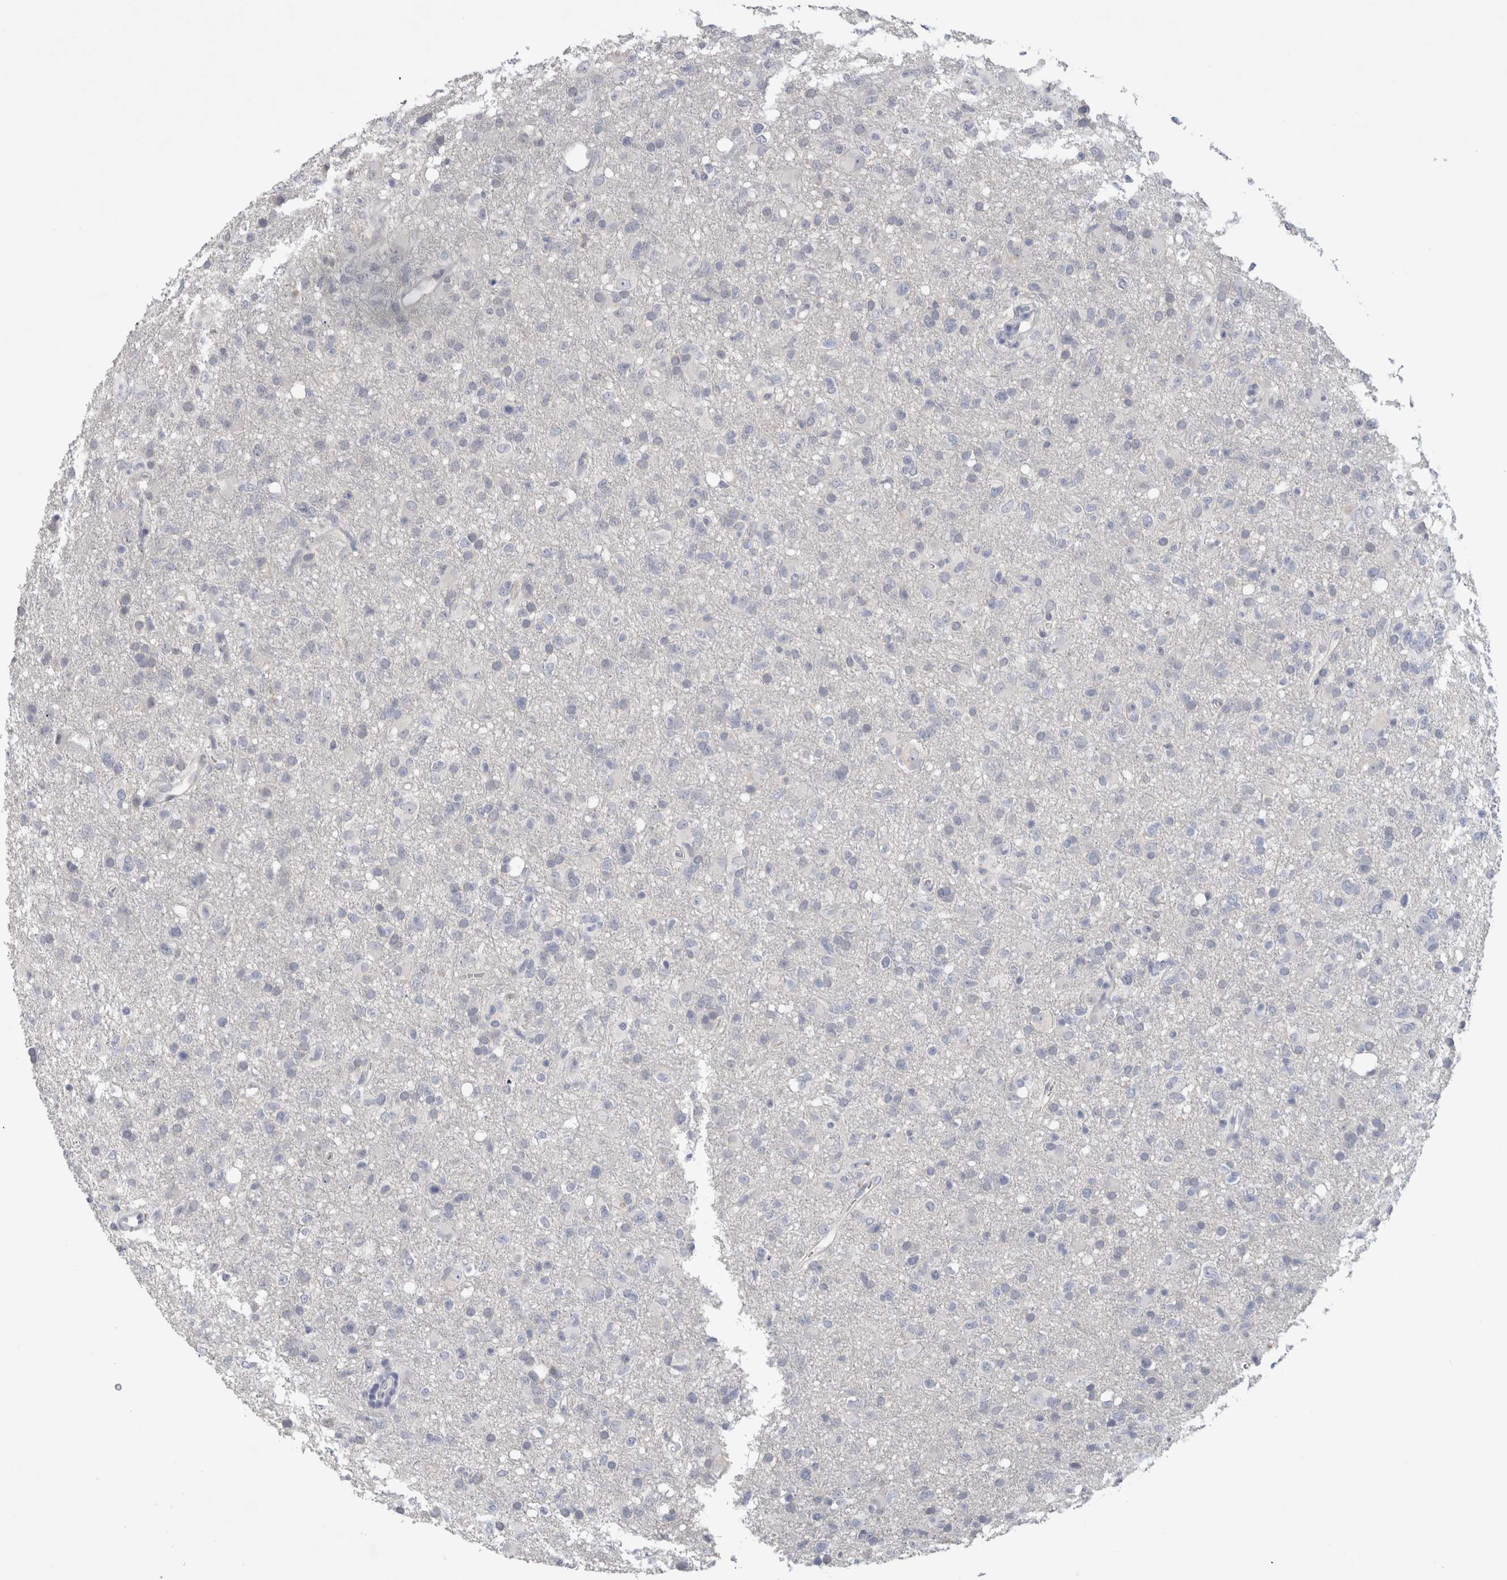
{"staining": {"intensity": "negative", "quantity": "none", "location": "none"}, "tissue": "glioma", "cell_type": "Tumor cells", "image_type": "cancer", "snomed": [{"axis": "morphology", "description": "Glioma, malignant, High grade"}, {"axis": "topography", "description": "Brain"}], "caption": "An immunohistochemistry (IHC) micrograph of malignant high-grade glioma is shown. There is no staining in tumor cells of malignant high-grade glioma.", "gene": "TONSL", "patient": {"sex": "female", "age": 57}}